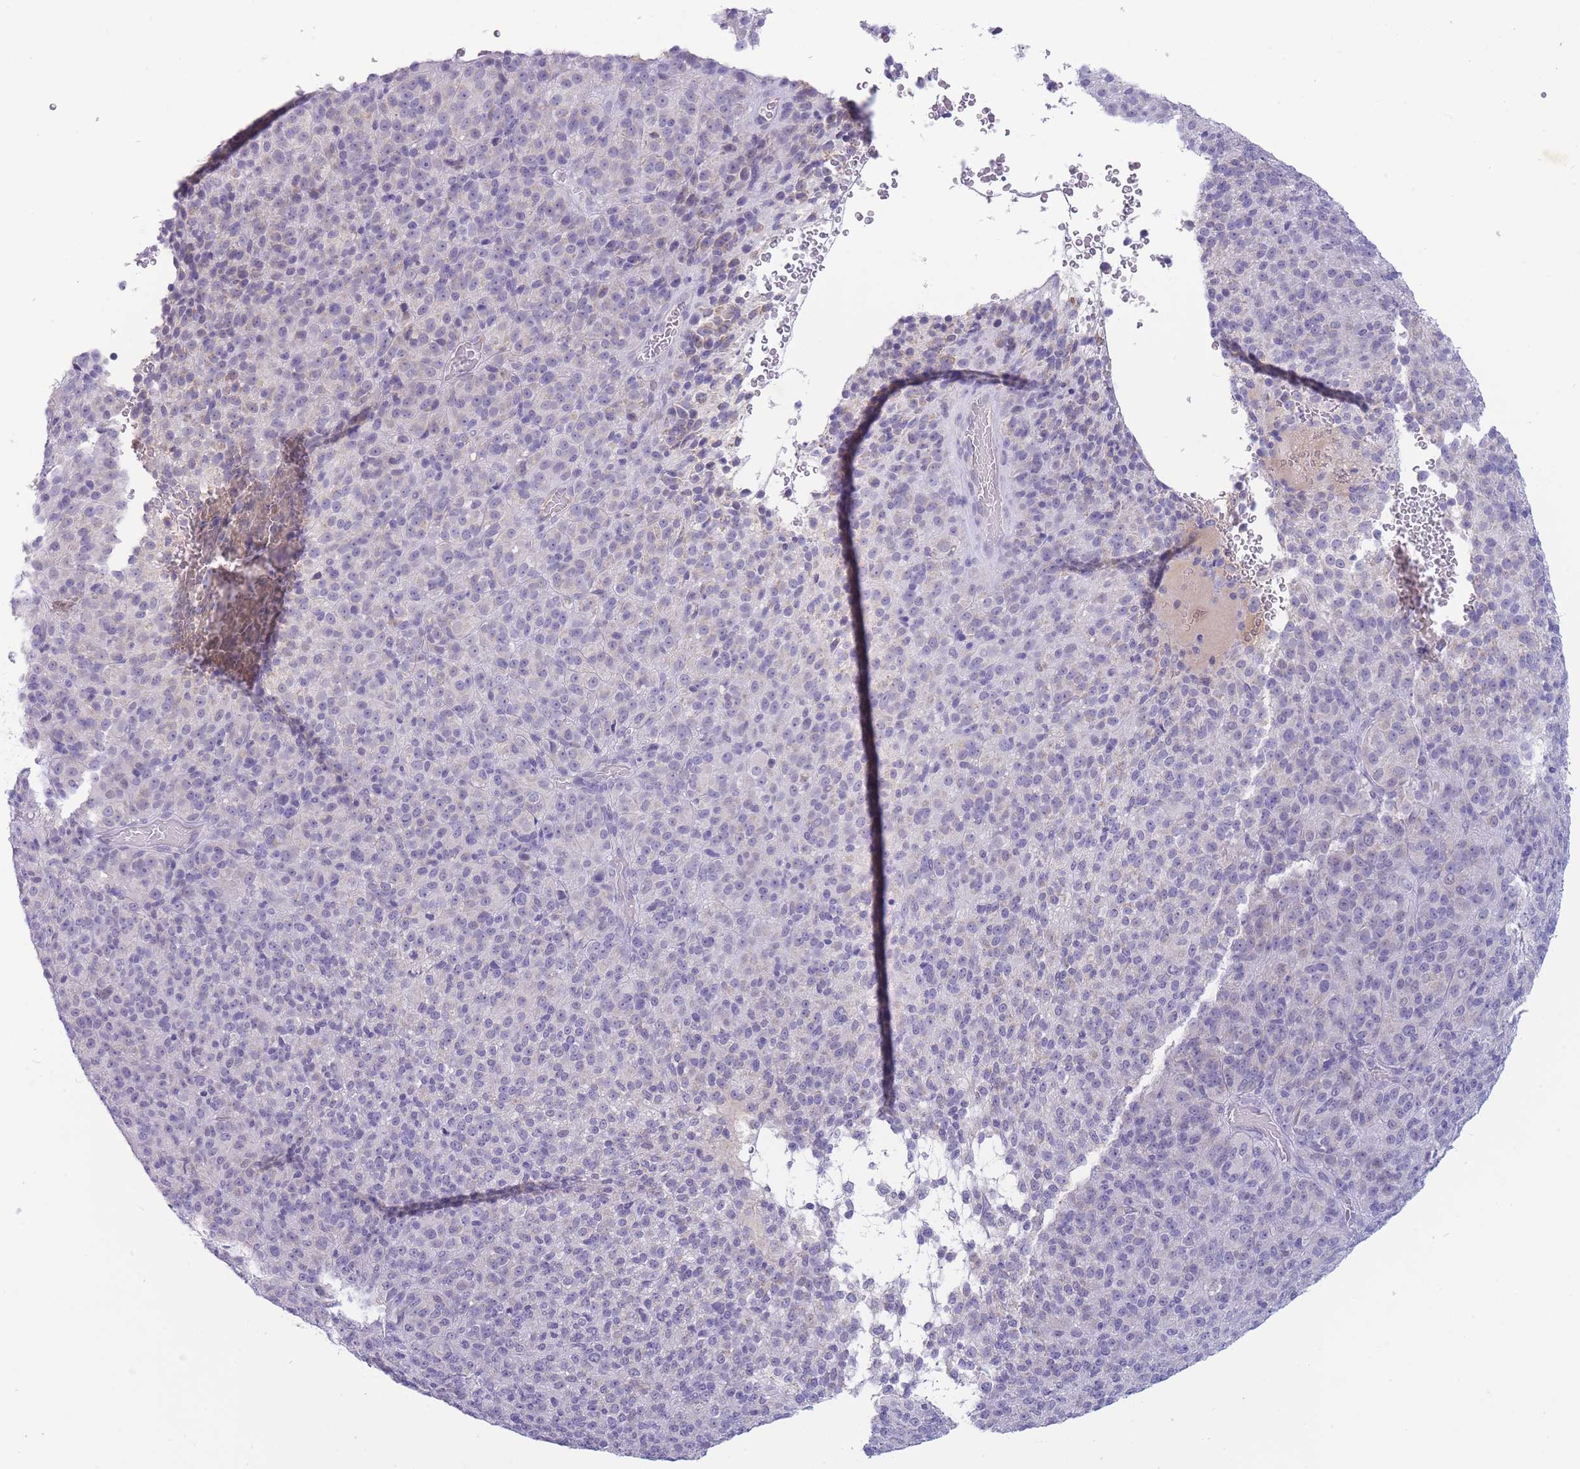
{"staining": {"intensity": "negative", "quantity": "none", "location": "none"}, "tissue": "melanoma", "cell_type": "Tumor cells", "image_type": "cancer", "snomed": [{"axis": "morphology", "description": "Malignant melanoma, Metastatic site"}, {"axis": "topography", "description": "Brain"}], "caption": "A high-resolution photomicrograph shows IHC staining of malignant melanoma (metastatic site), which reveals no significant expression in tumor cells.", "gene": "ASAP3", "patient": {"sex": "female", "age": 56}}